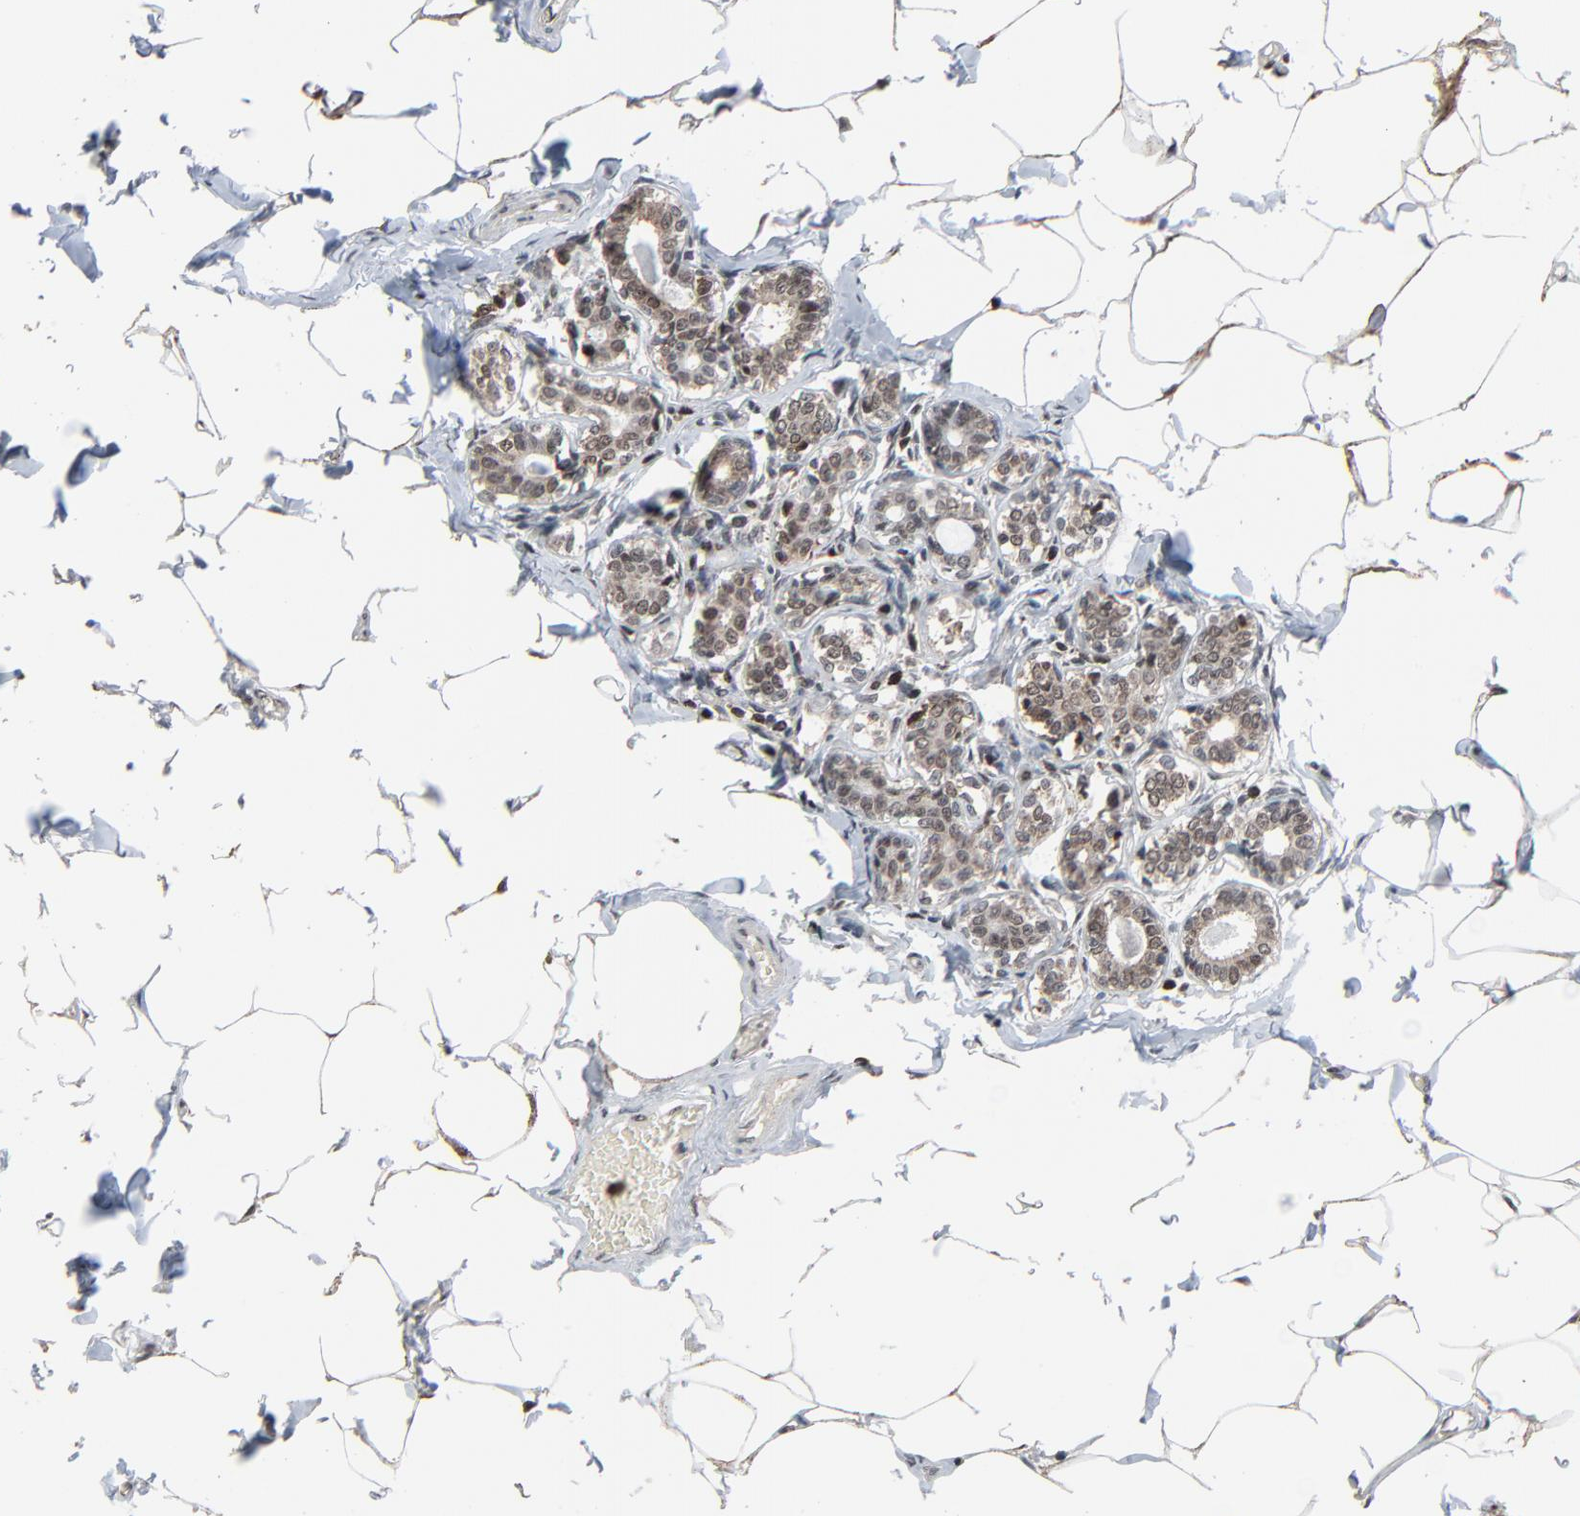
{"staining": {"intensity": "weak", "quantity": ">75%", "location": "nuclear"}, "tissue": "breast cancer", "cell_type": "Tumor cells", "image_type": "cancer", "snomed": [{"axis": "morphology", "description": "Lobular carcinoma"}, {"axis": "topography", "description": "Breast"}], "caption": "An image of human breast cancer (lobular carcinoma) stained for a protein reveals weak nuclear brown staining in tumor cells.", "gene": "RPS6KA3", "patient": {"sex": "female", "age": 51}}